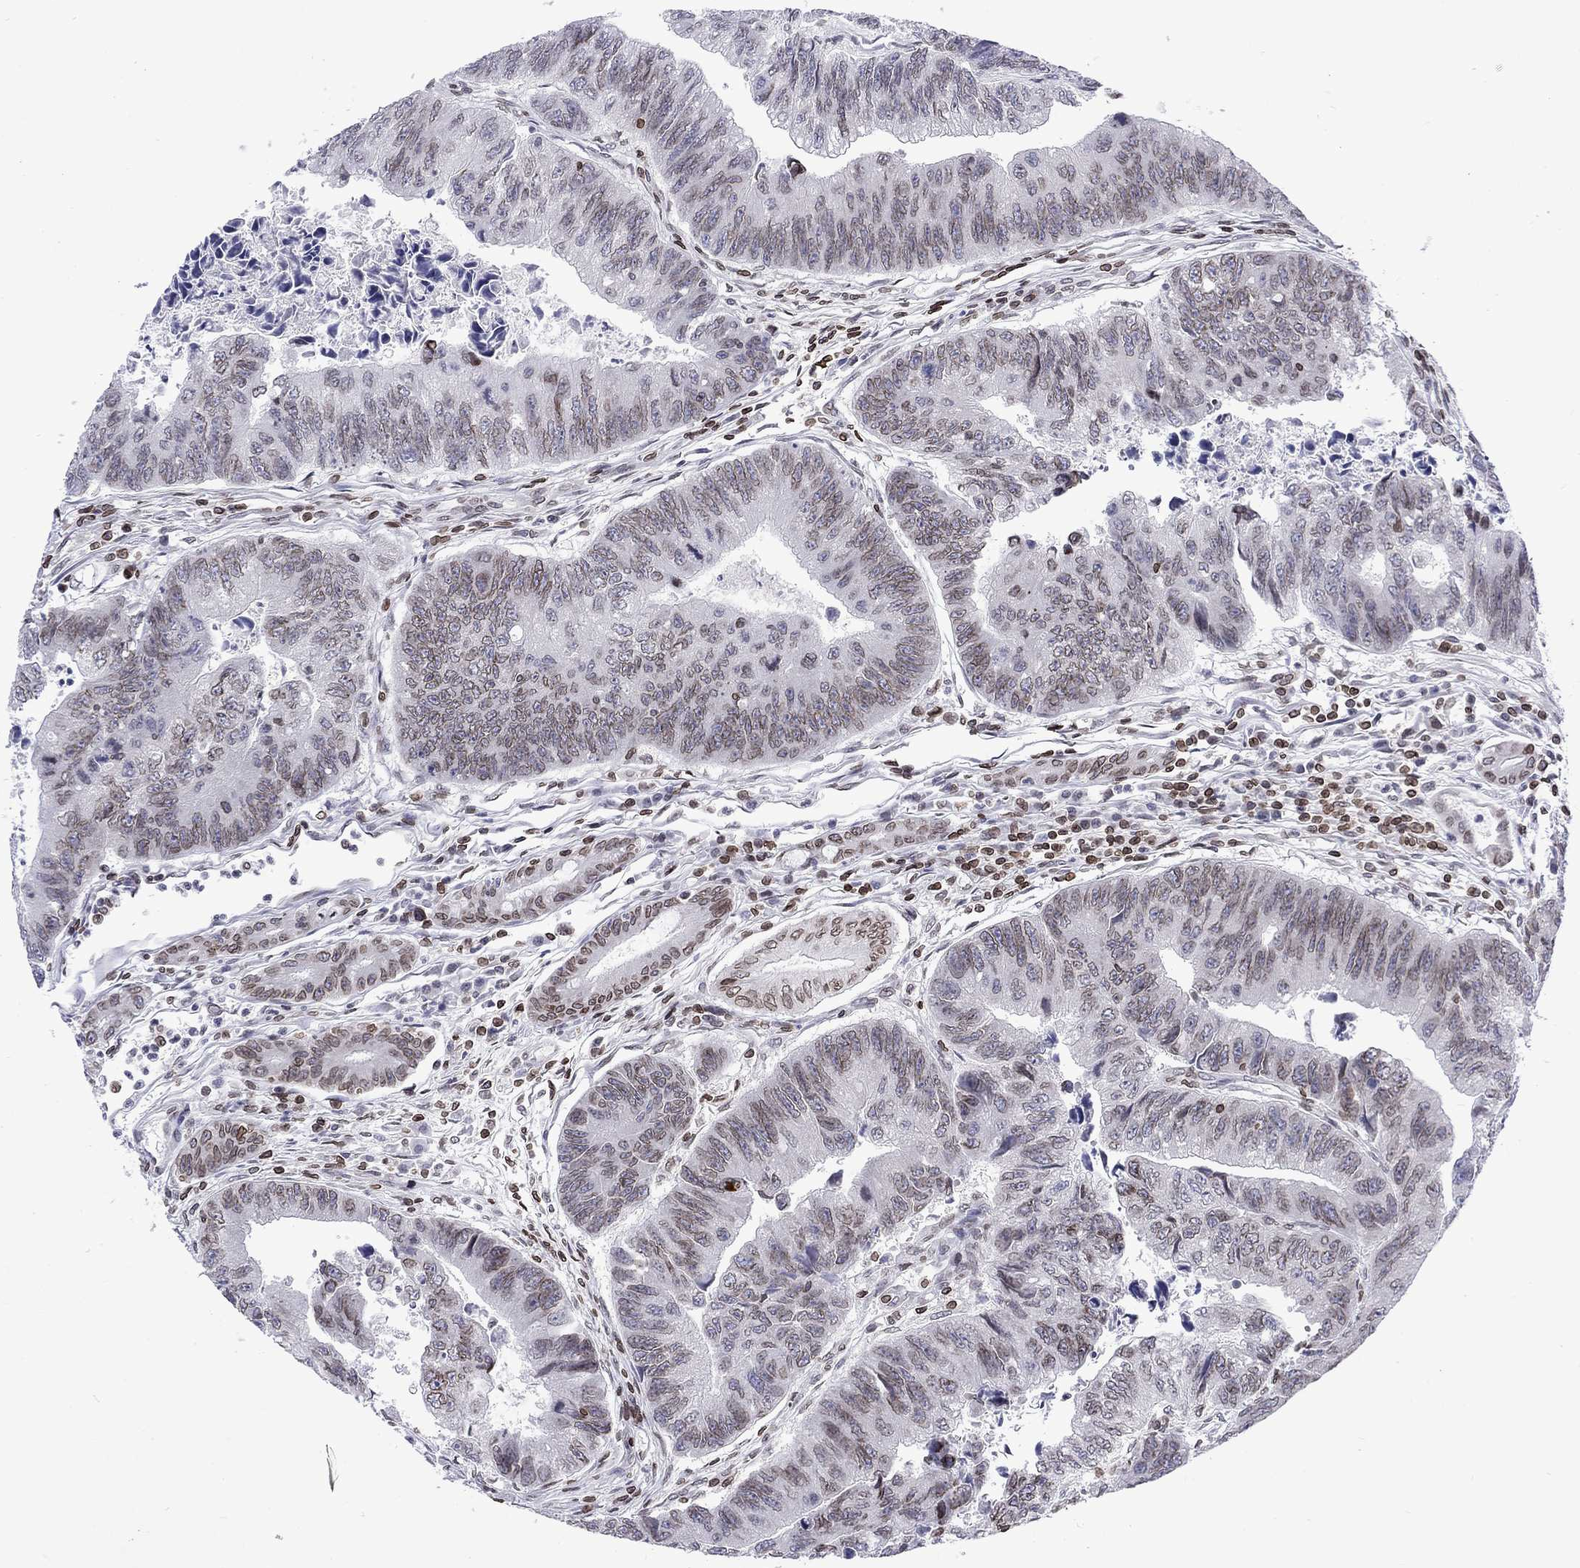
{"staining": {"intensity": "weak", "quantity": "25%-75%", "location": "cytoplasmic/membranous,nuclear"}, "tissue": "colorectal cancer", "cell_type": "Tumor cells", "image_type": "cancer", "snomed": [{"axis": "morphology", "description": "Adenocarcinoma, NOS"}, {"axis": "topography", "description": "Colon"}], "caption": "A low amount of weak cytoplasmic/membranous and nuclear staining is appreciated in about 25%-75% of tumor cells in colorectal cancer (adenocarcinoma) tissue. The protein of interest is shown in brown color, while the nuclei are stained blue.", "gene": "SLA", "patient": {"sex": "female", "age": 65}}